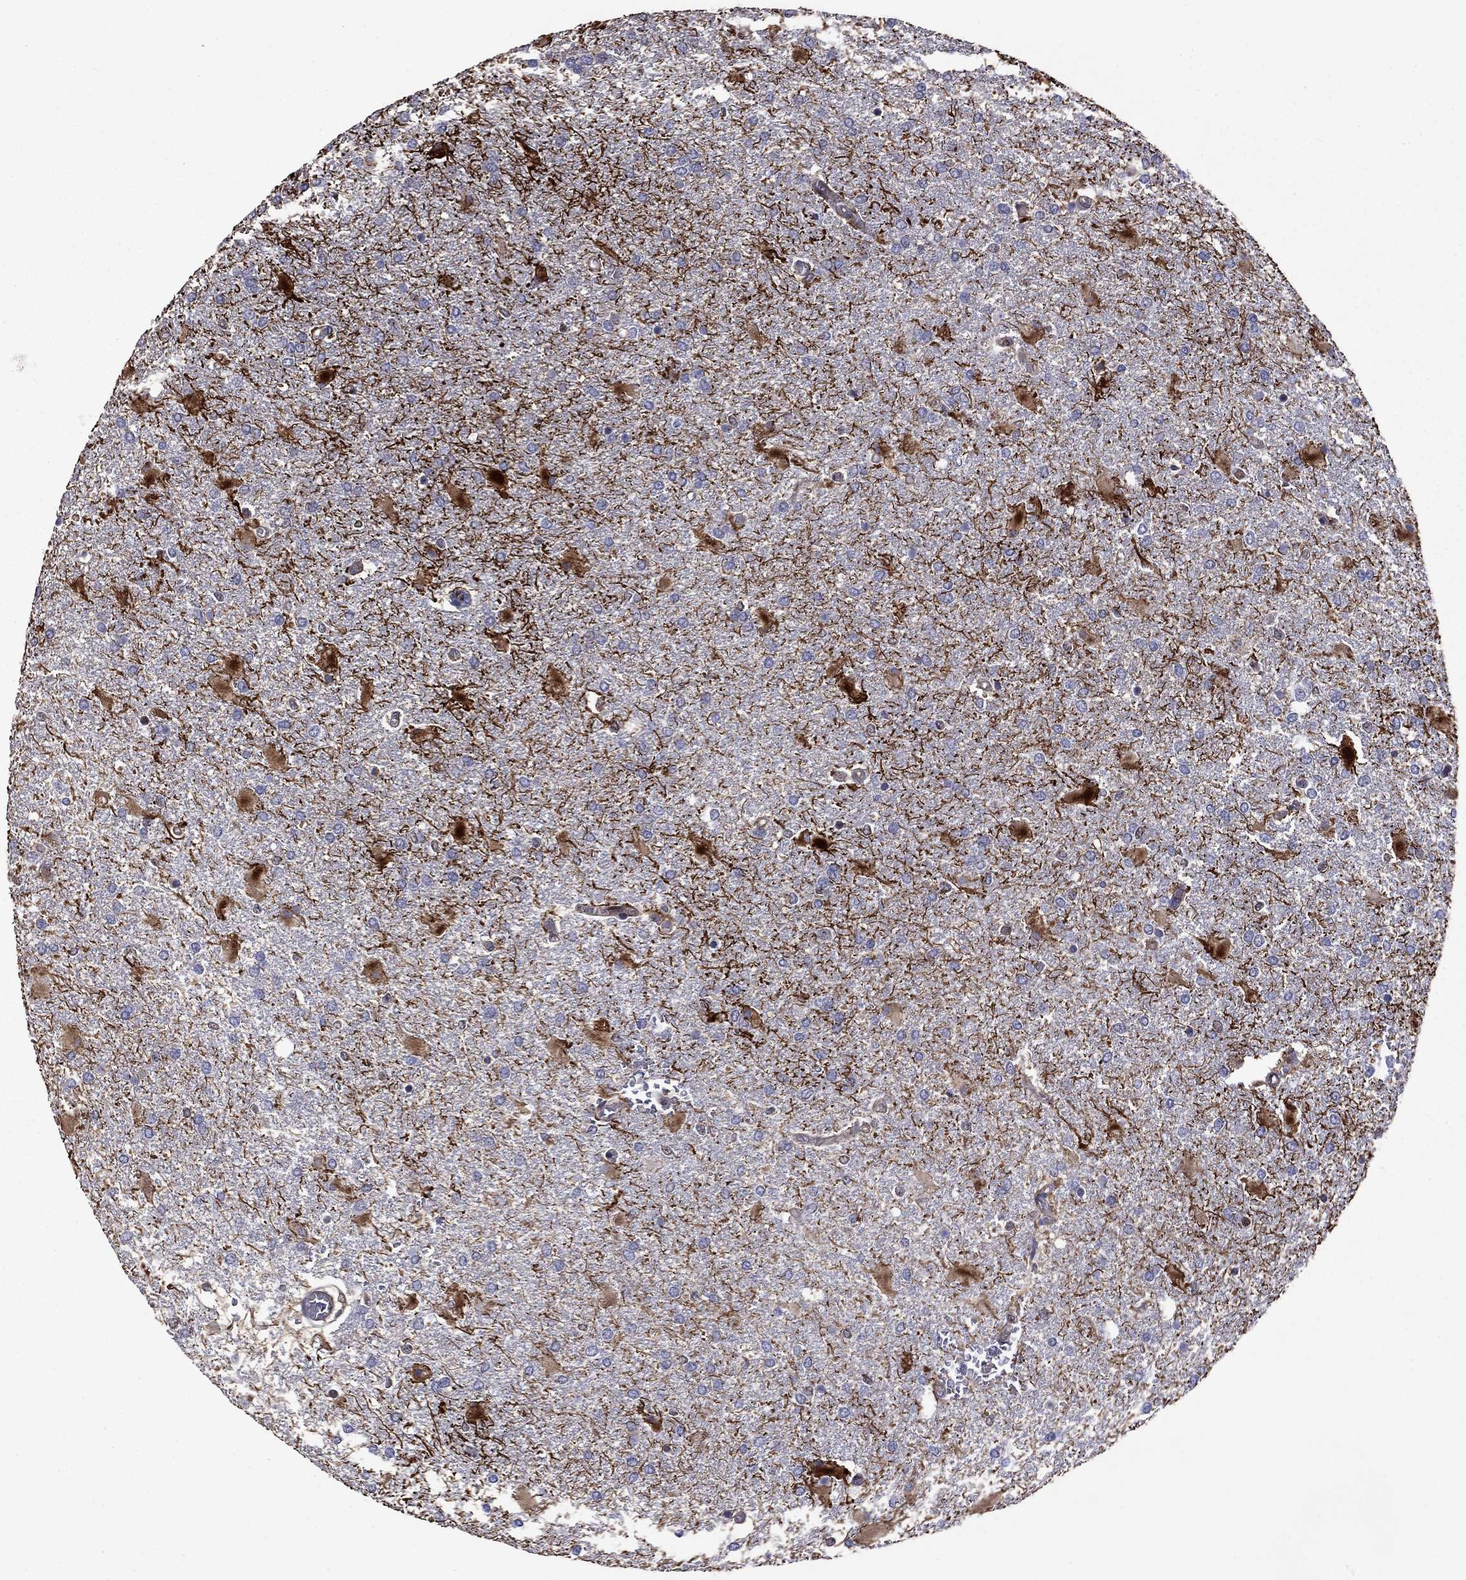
{"staining": {"intensity": "negative", "quantity": "none", "location": "none"}, "tissue": "glioma", "cell_type": "Tumor cells", "image_type": "cancer", "snomed": [{"axis": "morphology", "description": "Glioma, malignant, High grade"}, {"axis": "topography", "description": "Cerebral cortex"}], "caption": "IHC histopathology image of neoplastic tissue: high-grade glioma (malignant) stained with DAB (3,3'-diaminobenzidine) demonstrates no significant protein positivity in tumor cells.", "gene": "APPBP2", "patient": {"sex": "male", "age": 79}}